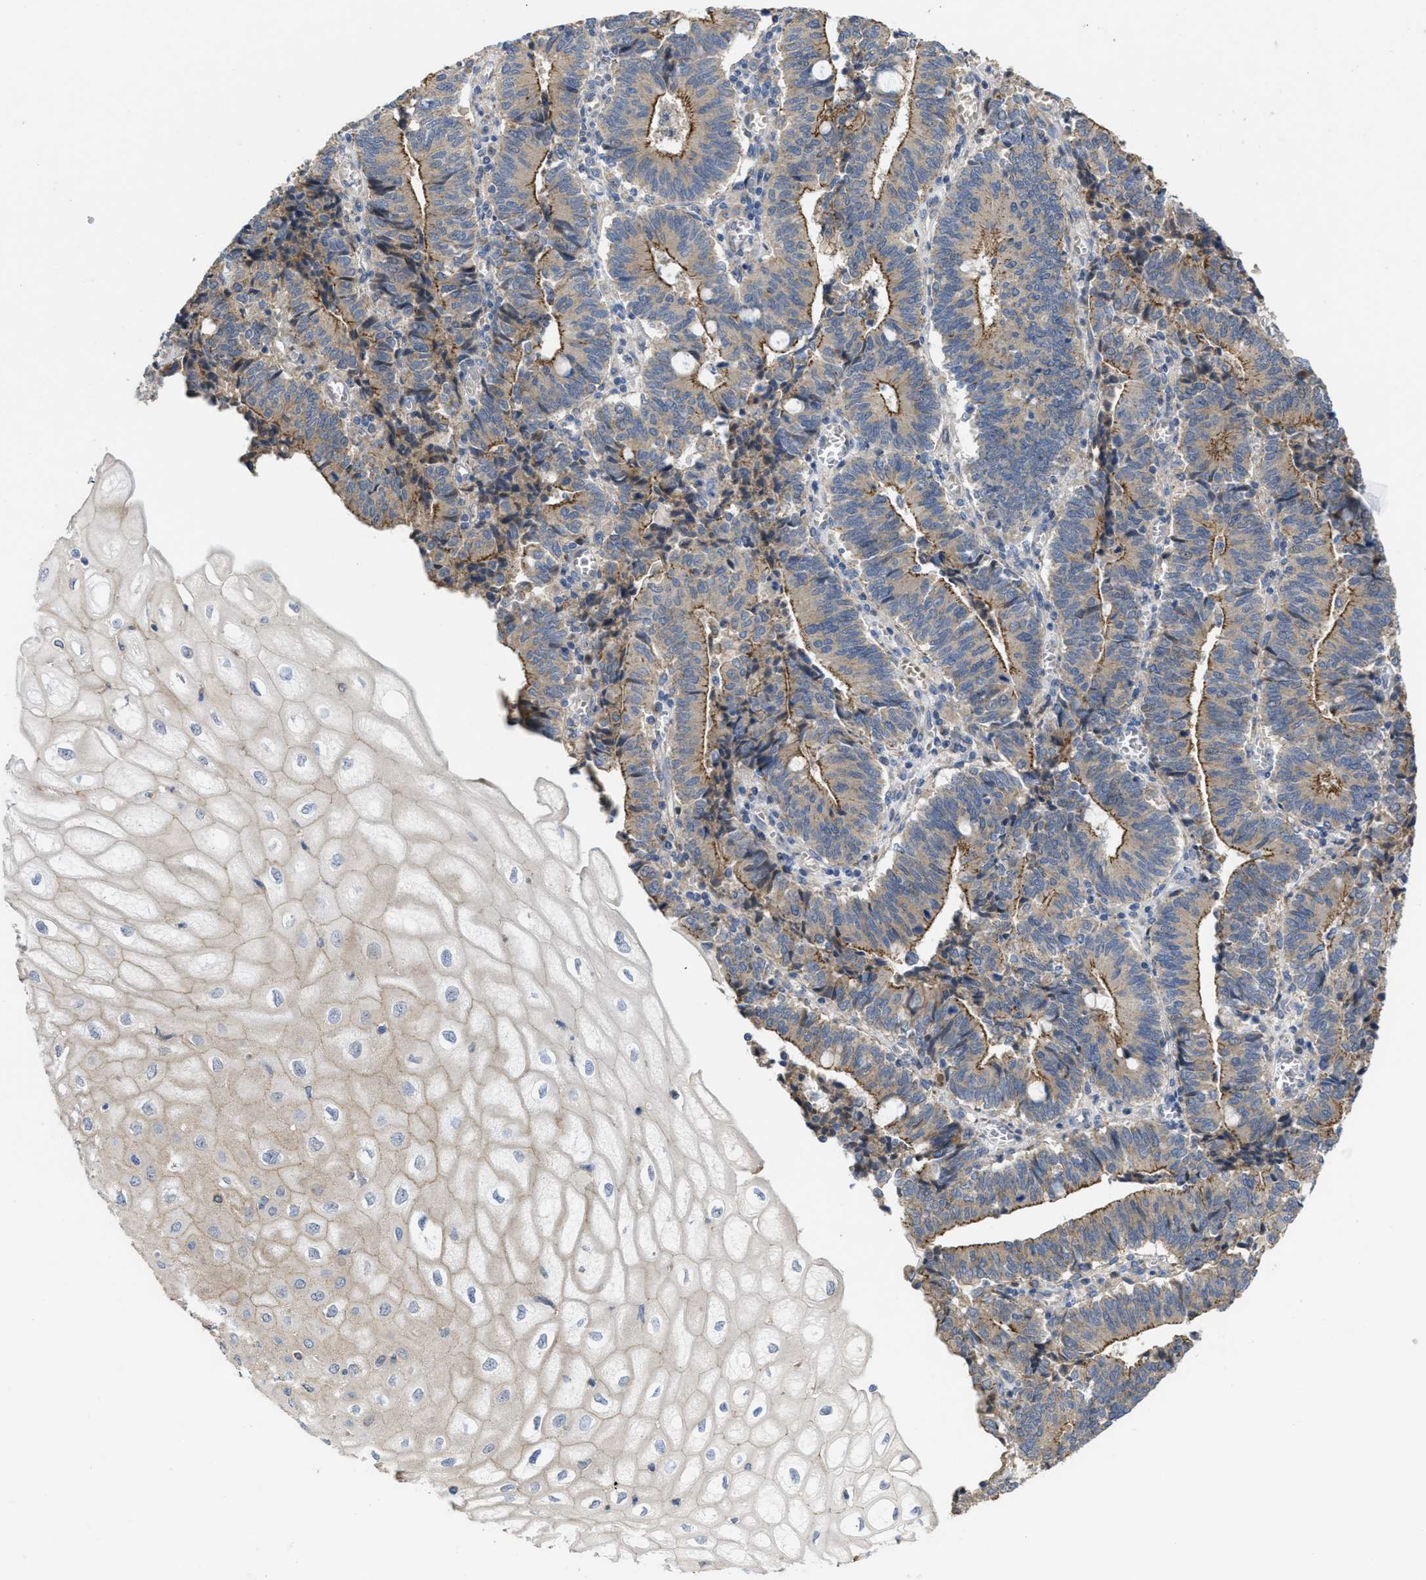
{"staining": {"intensity": "moderate", "quantity": ">75%", "location": "cytoplasmic/membranous"}, "tissue": "cervical cancer", "cell_type": "Tumor cells", "image_type": "cancer", "snomed": [{"axis": "morphology", "description": "Adenocarcinoma, NOS"}, {"axis": "topography", "description": "Cervix"}], "caption": "Cervical cancer (adenocarcinoma) tissue reveals moderate cytoplasmic/membranous staining in approximately >75% of tumor cells, visualized by immunohistochemistry.", "gene": "CDPF1", "patient": {"sex": "female", "age": 44}}